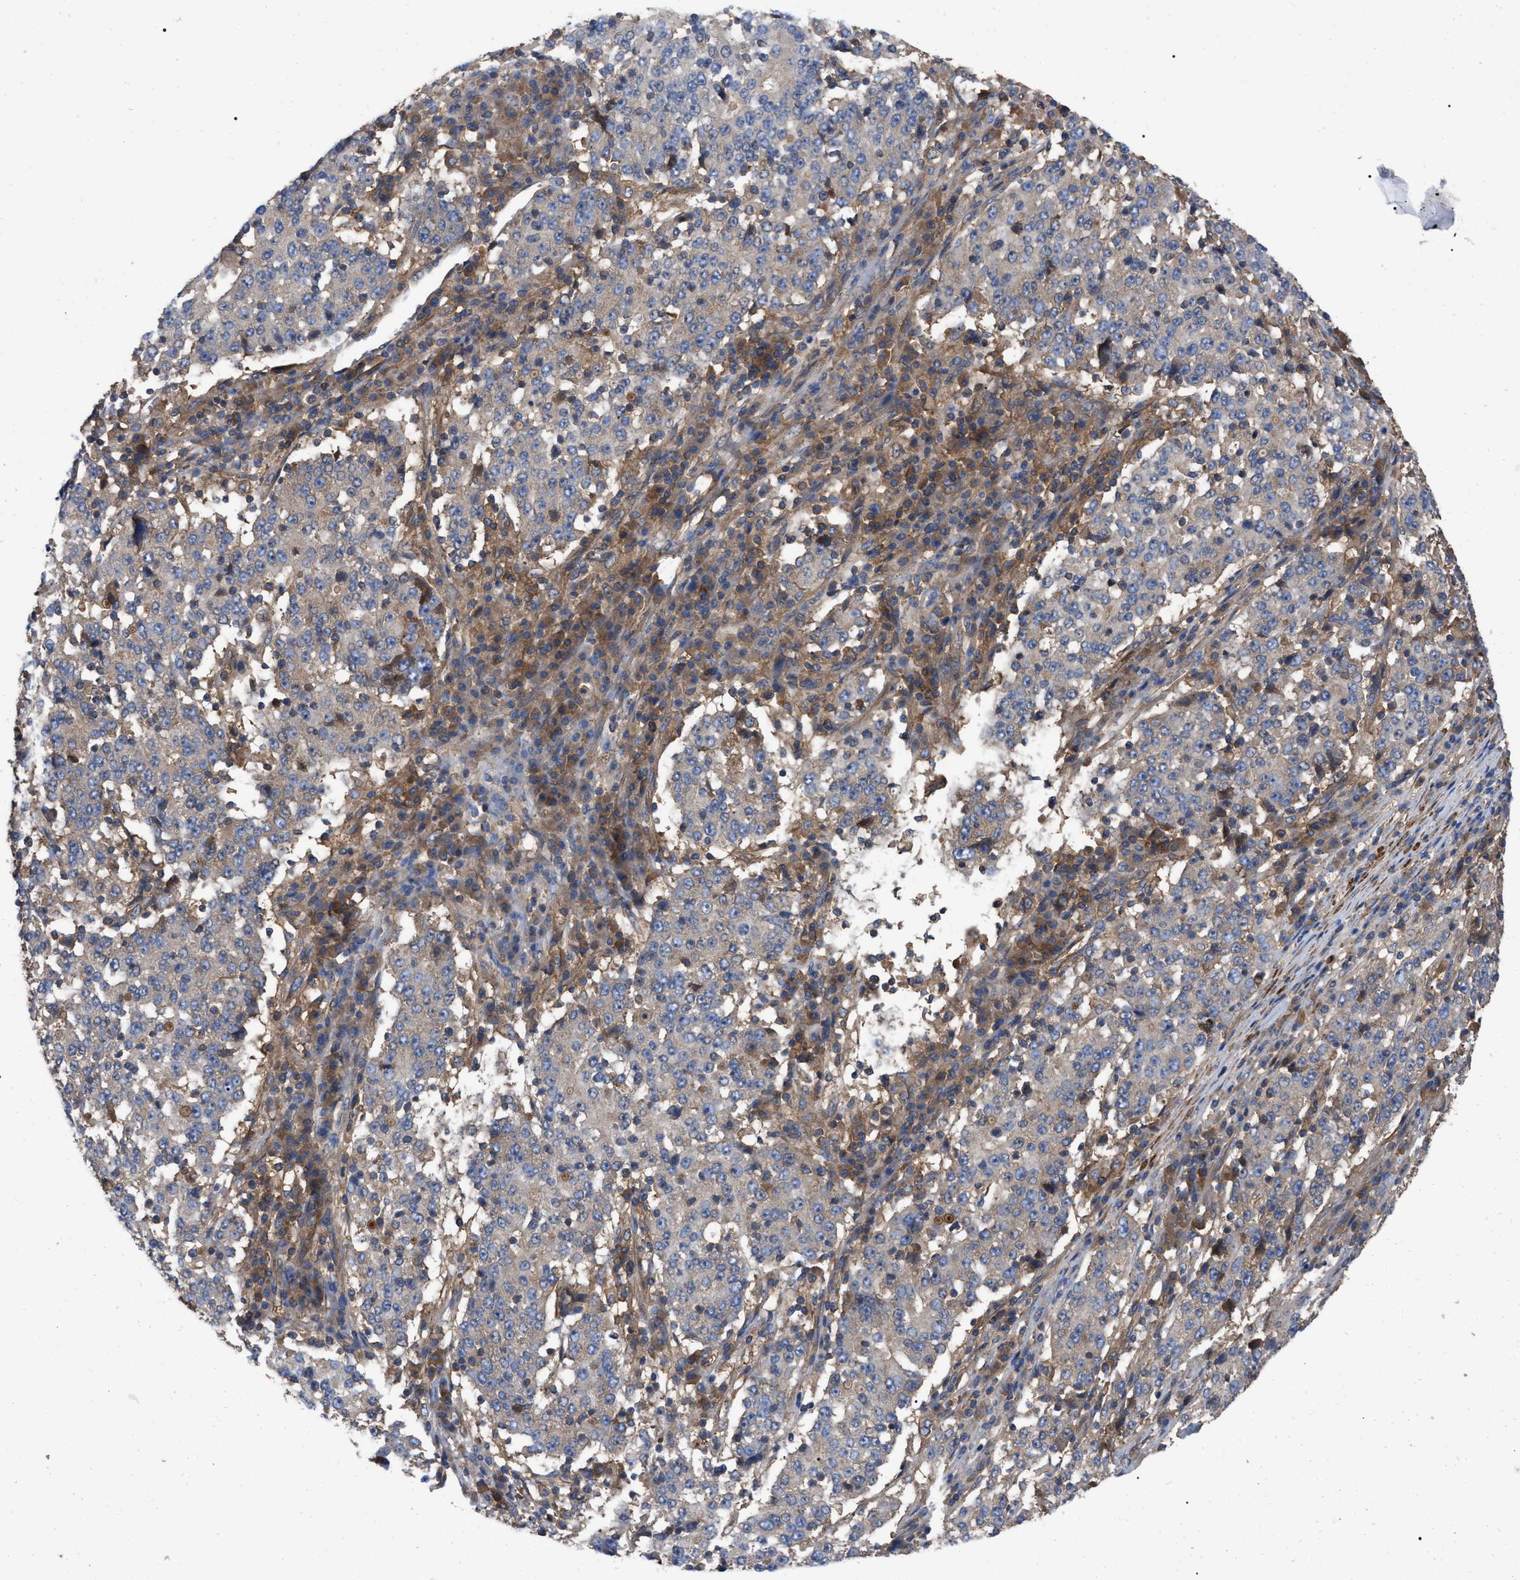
{"staining": {"intensity": "weak", "quantity": "25%-75%", "location": "cytoplasmic/membranous"}, "tissue": "stomach cancer", "cell_type": "Tumor cells", "image_type": "cancer", "snomed": [{"axis": "morphology", "description": "Adenocarcinoma, NOS"}, {"axis": "topography", "description": "Stomach"}], "caption": "Tumor cells show low levels of weak cytoplasmic/membranous positivity in approximately 25%-75% of cells in human stomach cancer.", "gene": "RABEP1", "patient": {"sex": "male", "age": 59}}